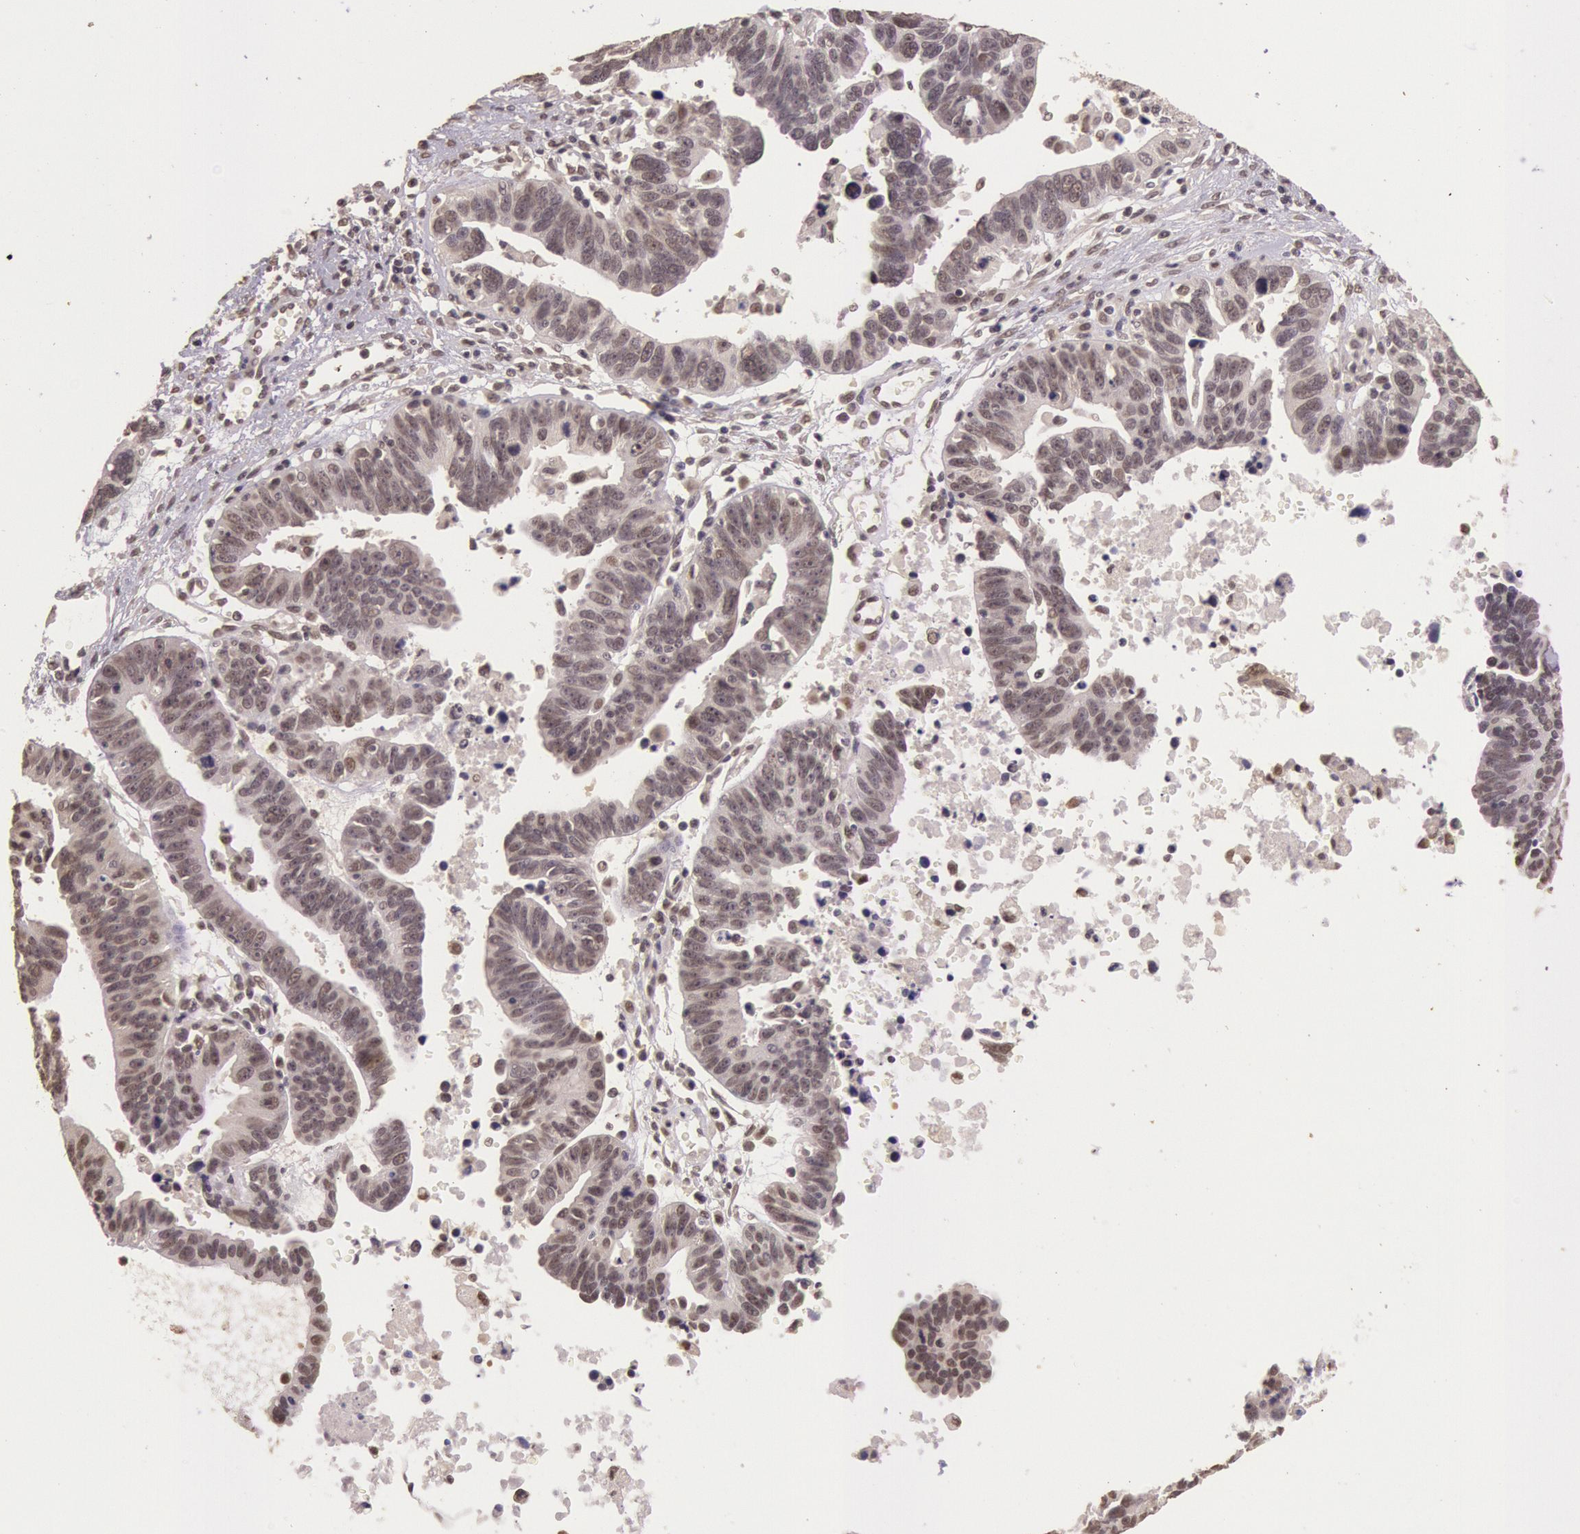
{"staining": {"intensity": "weak", "quantity": "<25%", "location": "cytoplasmic/membranous,nuclear"}, "tissue": "ovarian cancer", "cell_type": "Tumor cells", "image_type": "cancer", "snomed": [{"axis": "morphology", "description": "Carcinoma, endometroid"}, {"axis": "morphology", "description": "Cystadenocarcinoma, serous, NOS"}, {"axis": "topography", "description": "Ovary"}], "caption": "This is an immunohistochemistry (IHC) micrograph of ovarian cancer (endometroid carcinoma). There is no expression in tumor cells.", "gene": "RTL10", "patient": {"sex": "female", "age": 45}}